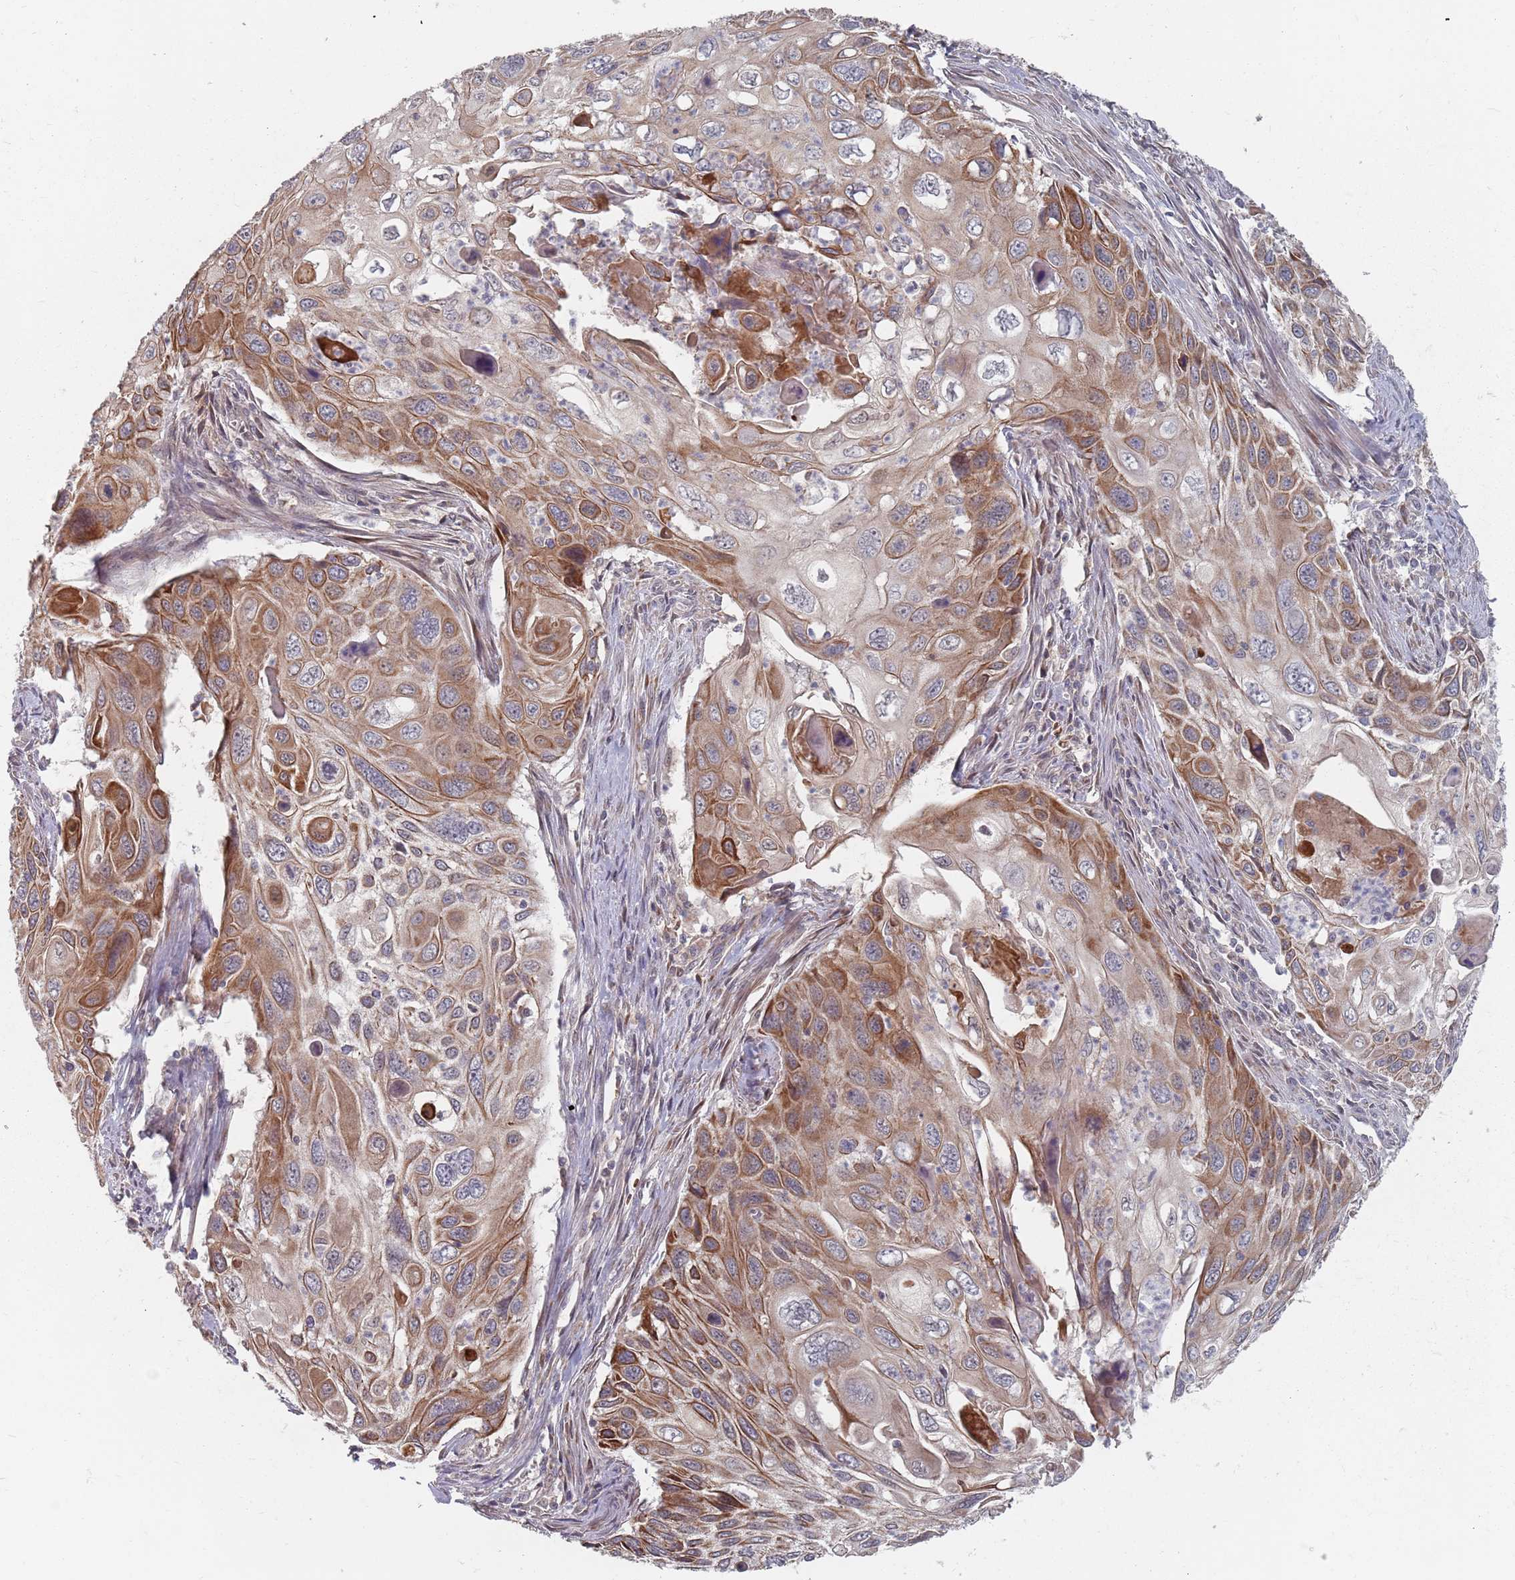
{"staining": {"intensity": "moderate", "quantity": ">75%", "location": "cytoplasmic/membranous"}, "tissue": "cervical cancer", "cell_type": "Tumor cells", "image_type": "cancer", "snomed": [{"axis": "morphology", "description": "Squamous cell carcinoma, NOS"}, {"axis": "topography", "description": "Cervix"}], "caption": "This micrograph shows immunohistochemistry (IHC) staining of human cervical cancer (squamous cell carcinoma), with medium moderate cytoplasmic/membranous expression in approximately >75% of tumor cells.", "gene": "ADAL", "patient": {"sex": "female", "age": 70}}